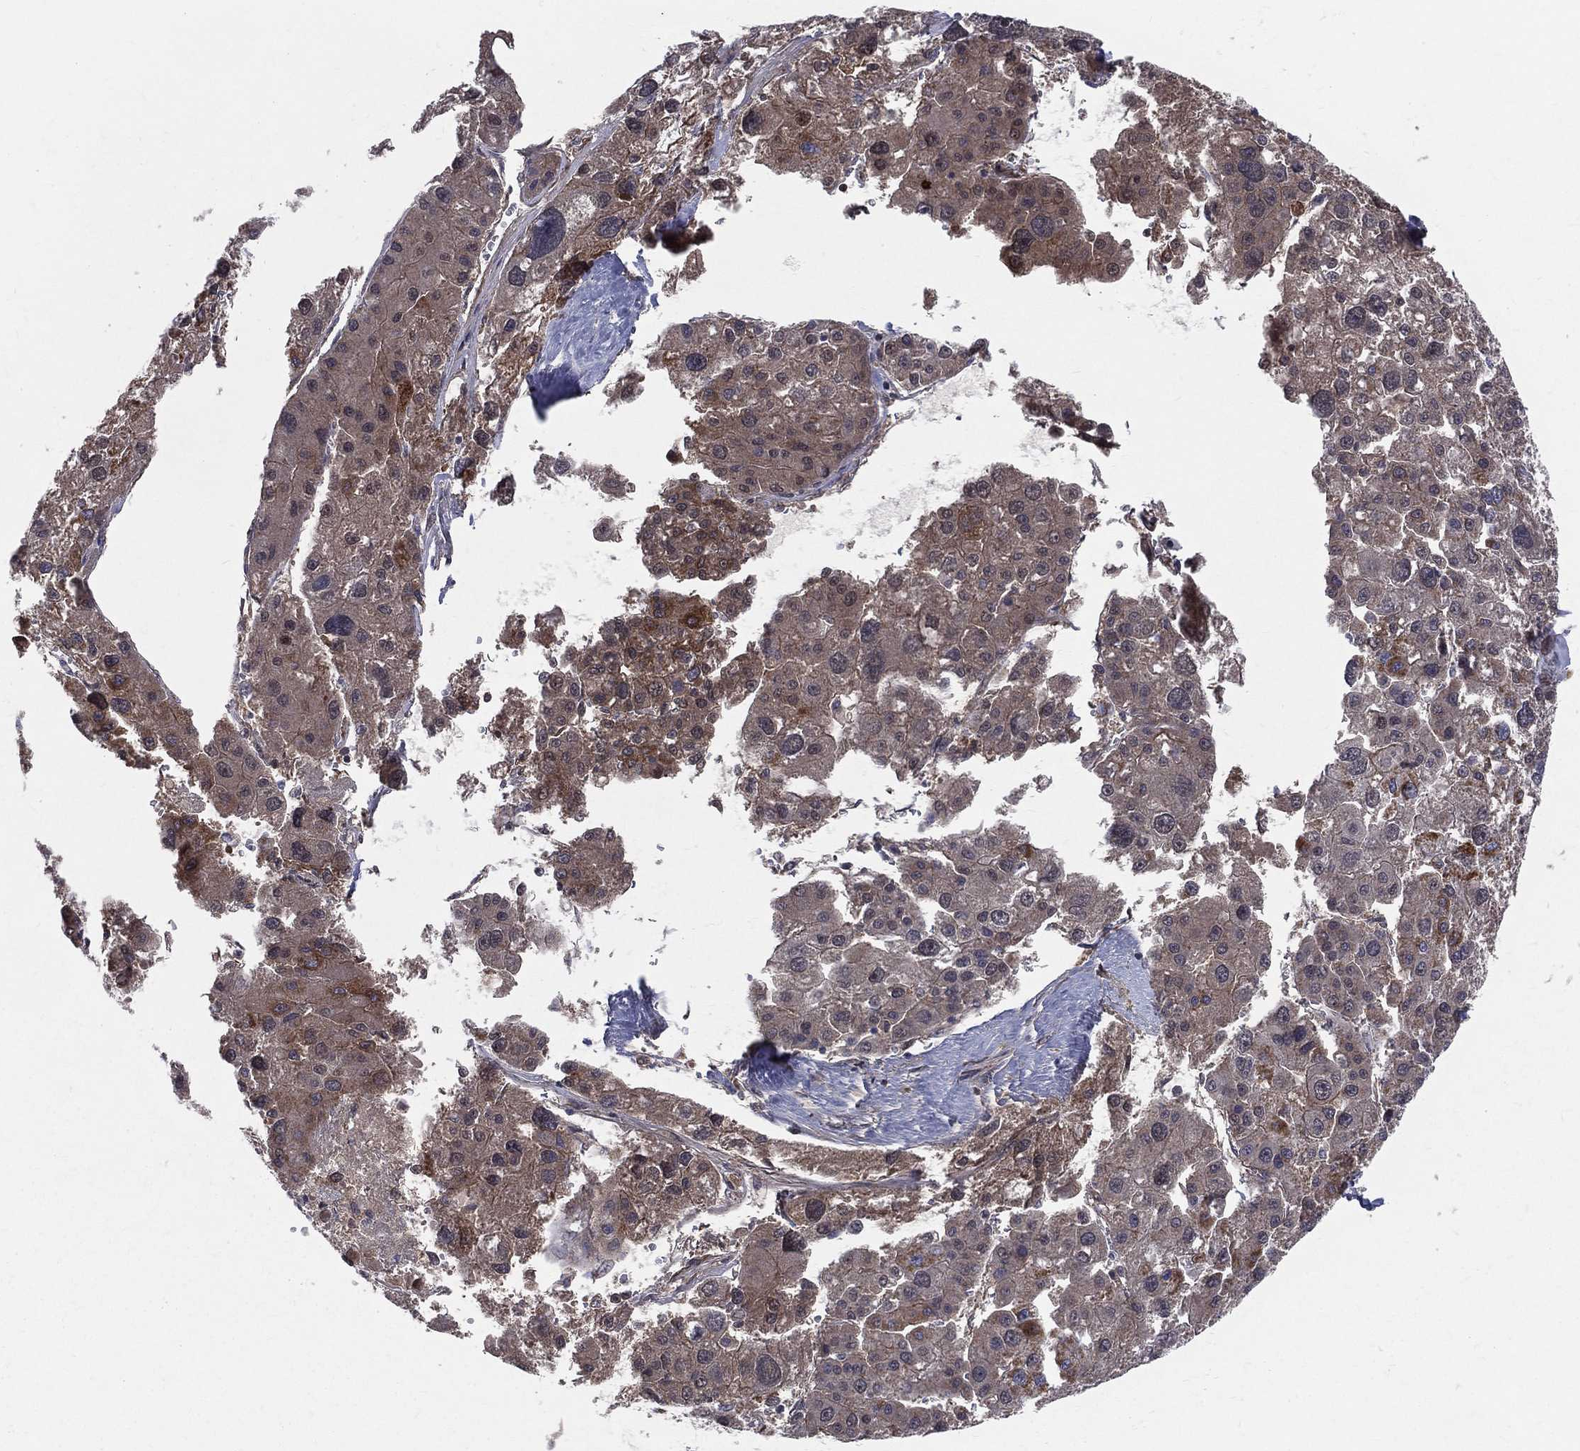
{"staining": {"intensity": "weak", "quantity": "25%-75%", "location": "cytoplasmic/membranous"}, "tissue": "liver cancer", "cell_type": "Tumor cells", "image_type": "cancer", "snomed": [{"axis": "morphology", "description": "Carcinoma, Hepatocellular, NOS"}, {"axis": "topography", "description": "Liver"}], "caption": "IHC of human liver cancer (hepatocellular carcinoma) demonstrates low levels of weak cytoplasmic/membranous positivity in about 25%-75% of tumor cells.", "gene": "MIX23", "patient": {"sex": "male", "age": 73}}